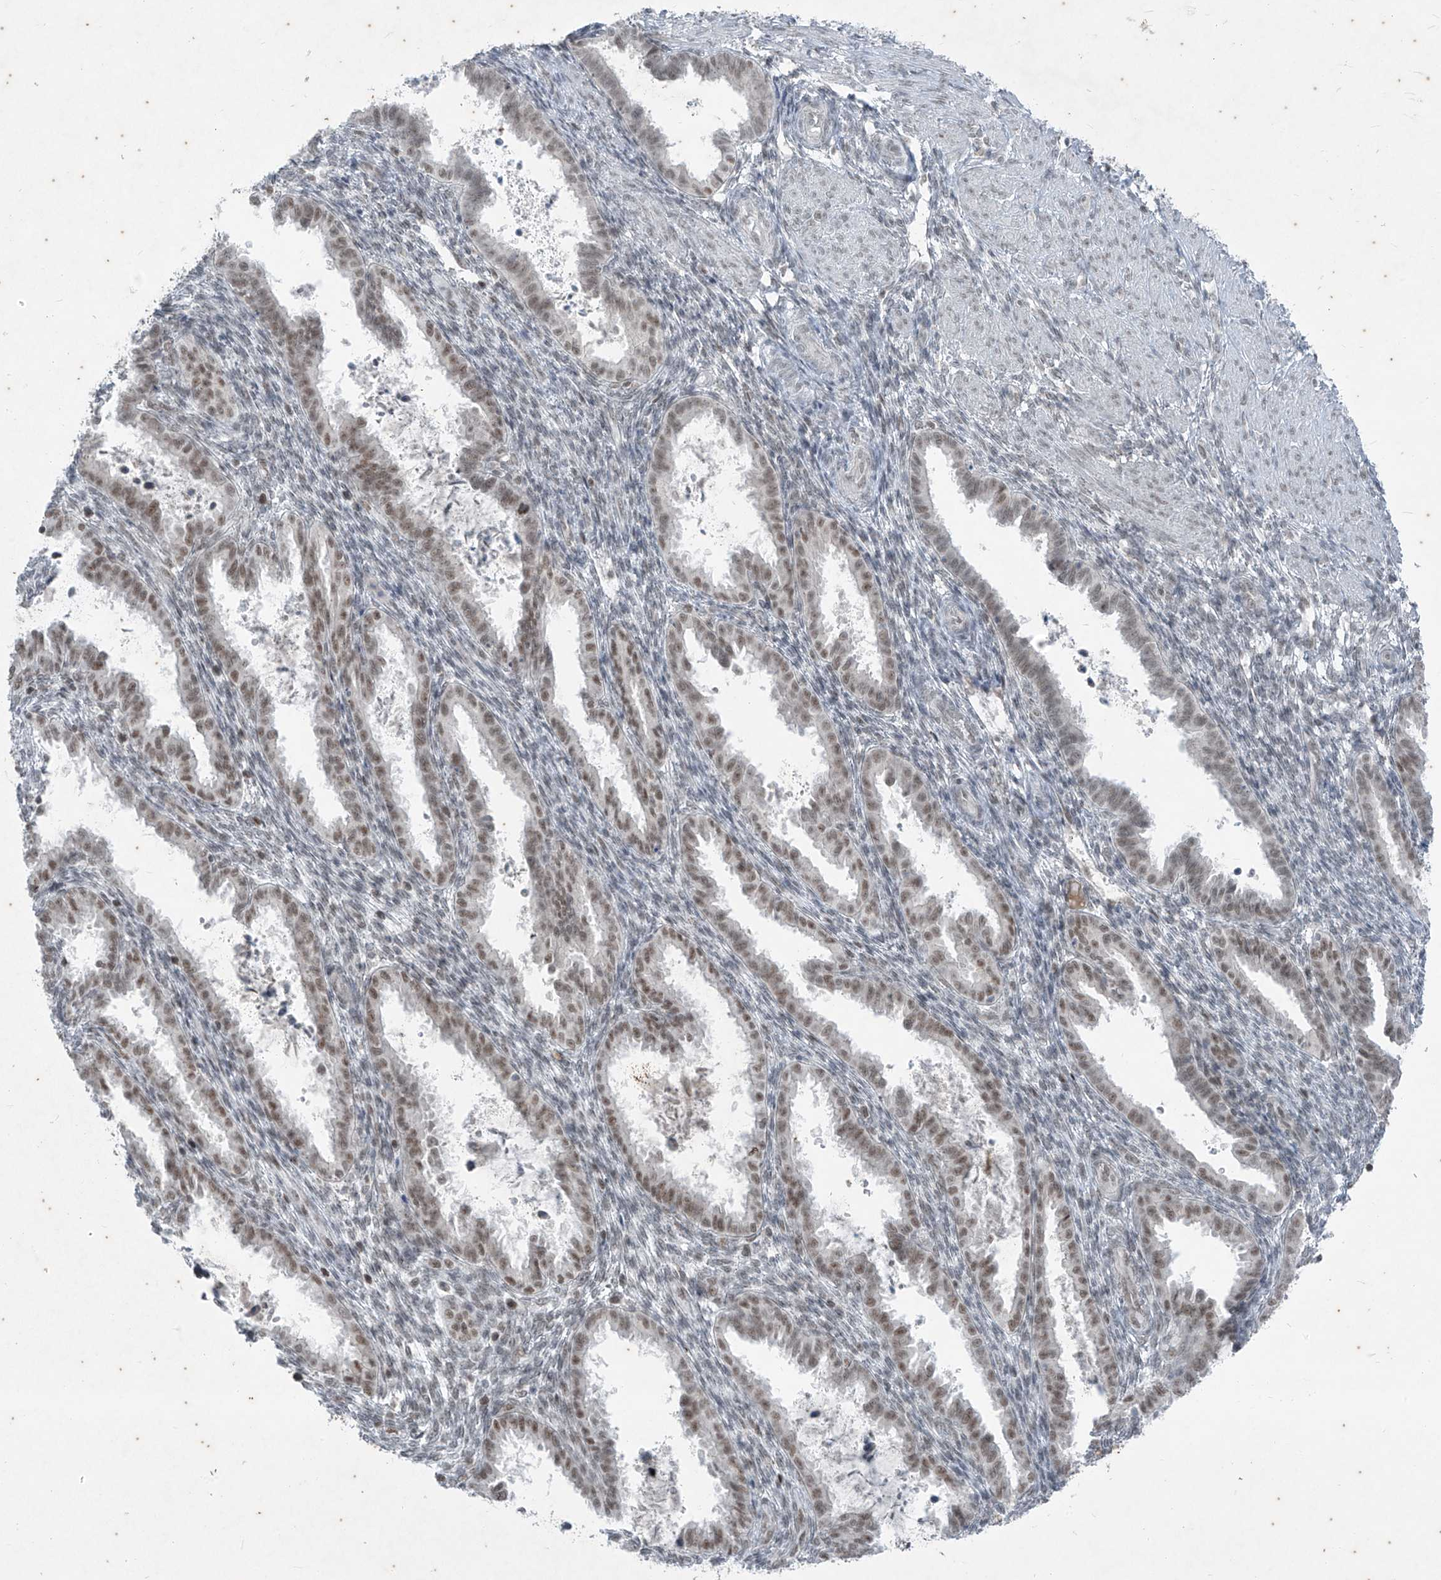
{"staining": {"intensity": "moderate", "quantity": "<25%", "location": "nuclear"}, "tissue": "endometrium", "cell_type": "Cells in endometrial stroma", "image_type": "normal", "snomed": [{"axis": "morphology", "description": "Normal tissue, NOS"}, {"axis": "topography", "description": "Endometrium"}], "caption": "About <25% of cells in endometrial stroma in normal endometrium exhibit moderate nuclear protein staining as visualized by brown immunohistochemical staining.", "gene": "ZNF354B", "patient": {"sex": "female", "age": 33}}